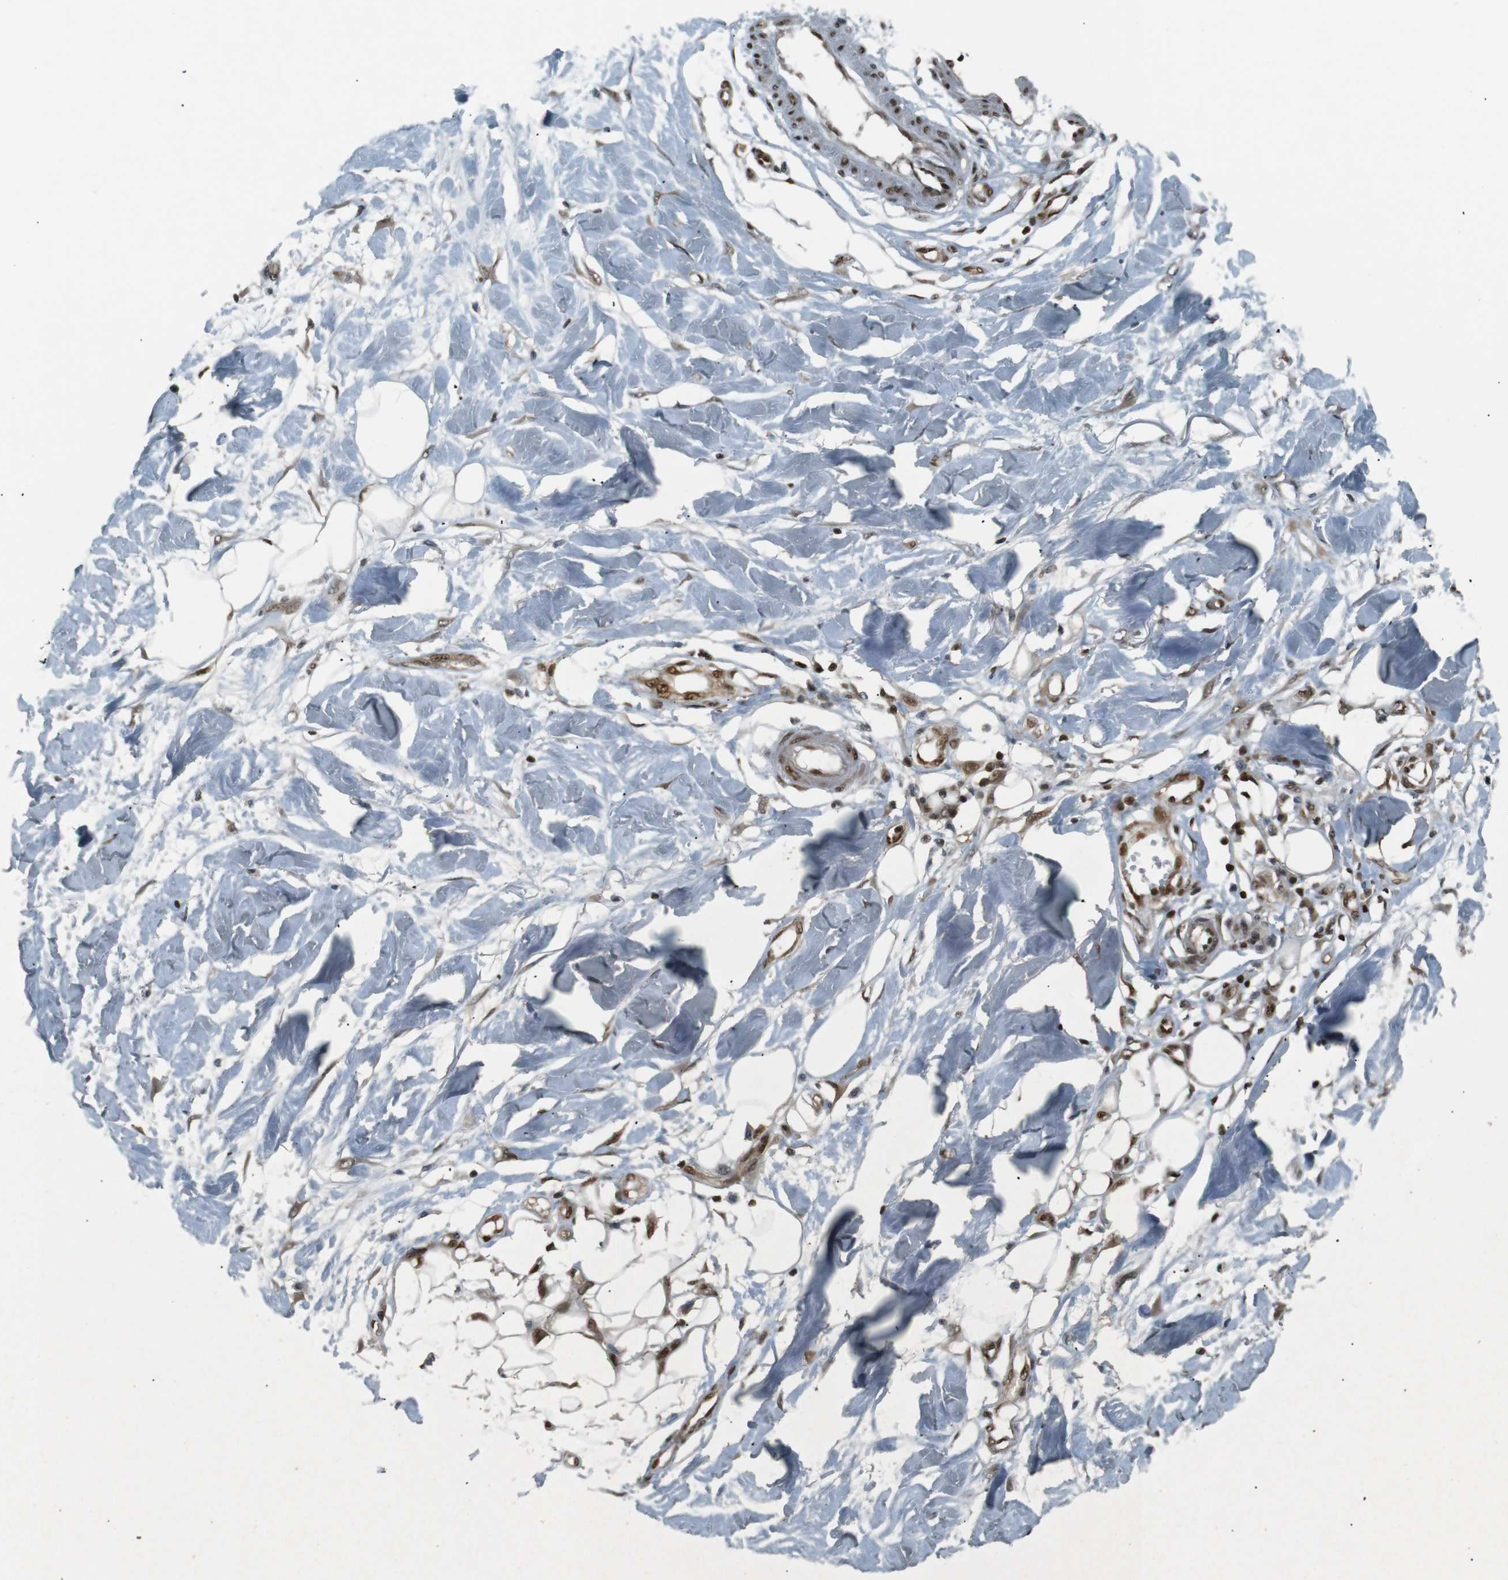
{"staining": {"intensity": "strong", "quantity": ">75%", "location": "nuclear"}, "tissue": "adipose tissue", "cell_type": "Adipocytes", "image_type": "normal", "snomed": [{"axis": "morphology", "description": "Normal tissue, NOS"}, {"axis": "morphology", "description": "Squamous cell carcinoma, NOS"}, {"axis": "topography", "description": "Skin"}, {"axis": "topography", "description": "Peripheral nerve tissue"}], "caption": "Adipocytes reveal strong nuclear staining in approximately >75% of cells in normal adipose tissue.", "gene": "NHEJ1", "patient": {"sex": "male", "age": 83}}